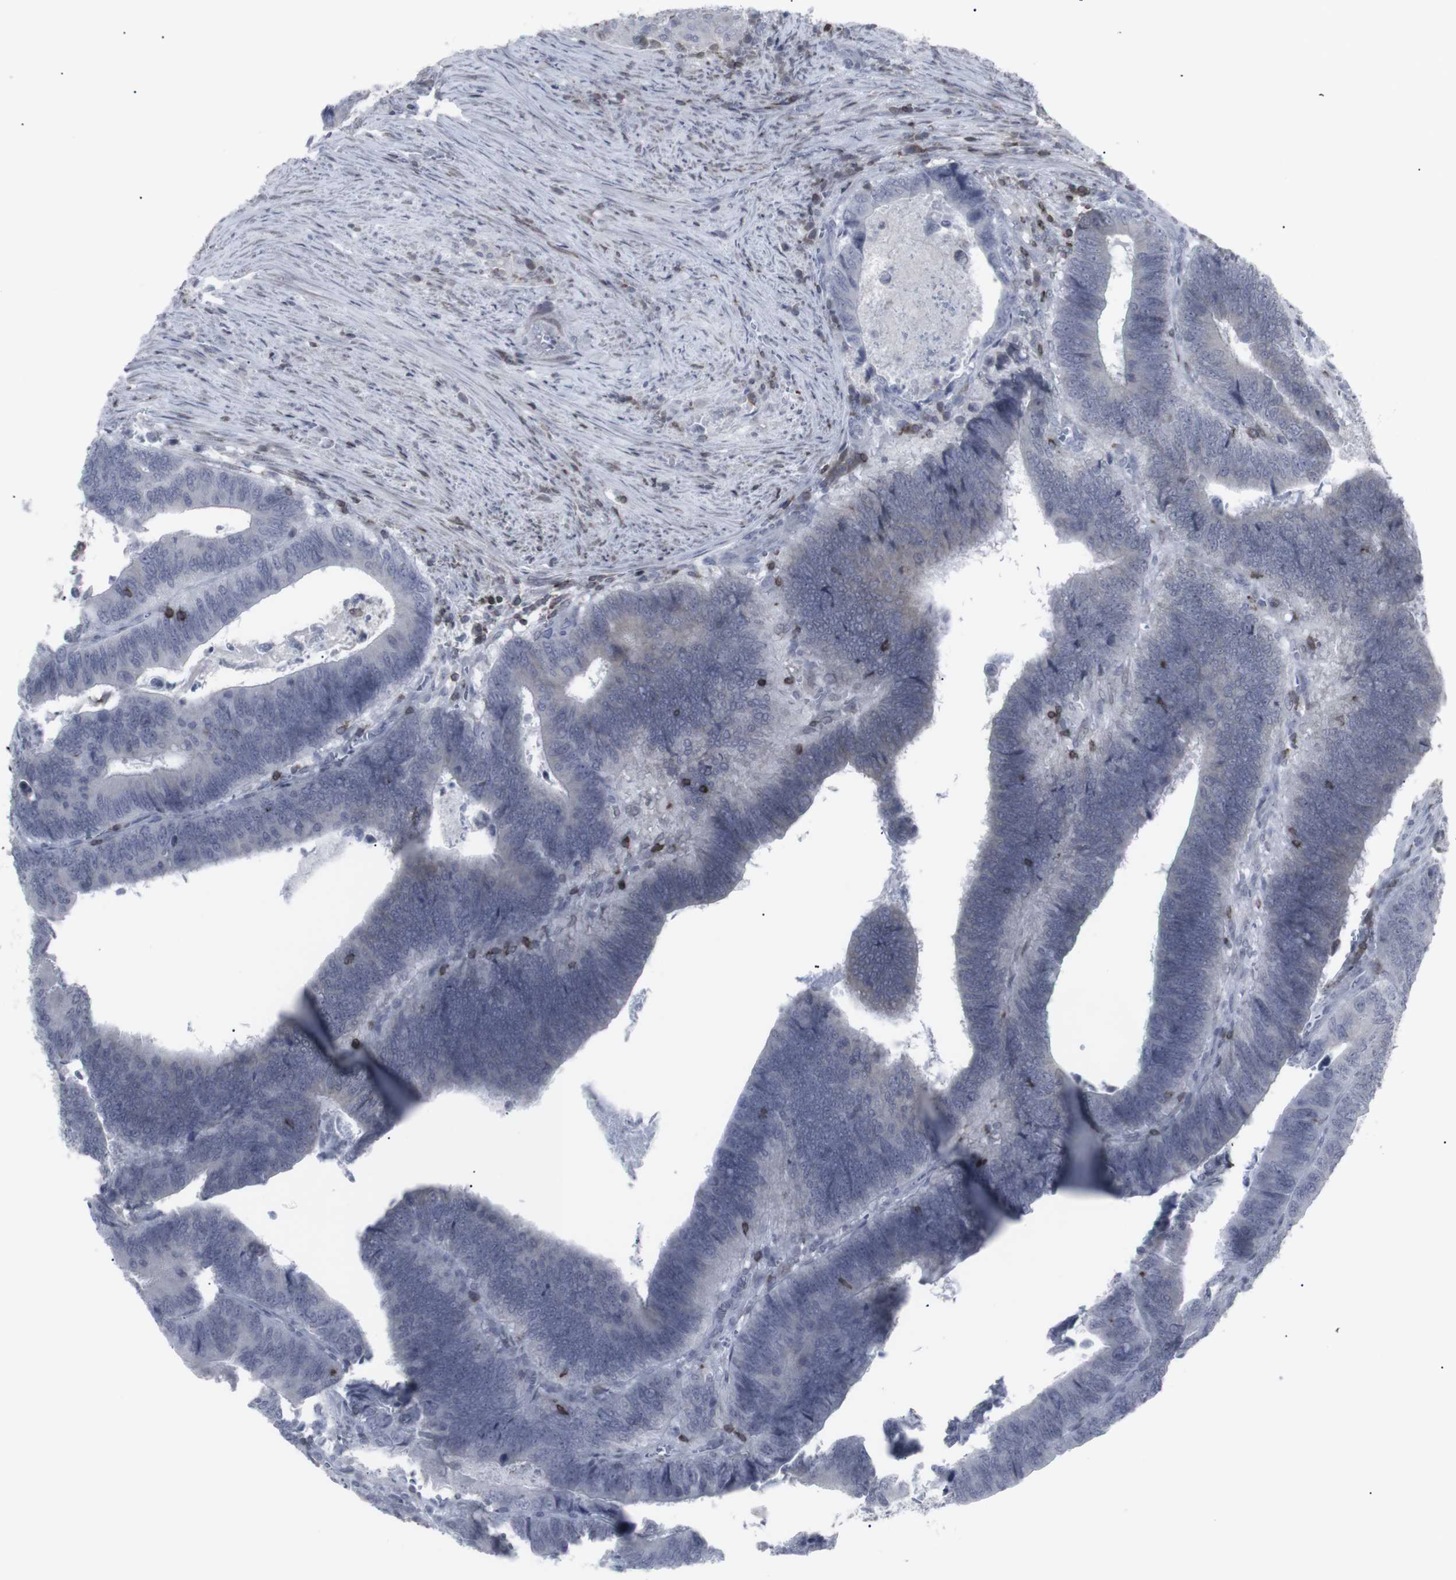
{"staining": {"intensity": "negative", "quantity": "none", "location": "none"}, "tissue": "colorectal cancer", "cell_type": "Tumor cells", "image_type": "cancer", "snomed": [{"axis": "morphology", "description": "Adenocarcinoma, NOS"}, {"axis": "topography", "description": "Colon"}], "caption": "This is an IHC photomicrograph of adenocarcinoma (colorectal). There is no positivity in tumor cells.", "gene": "APOBEC2", "patient": {"sex": "male", "age": 72}}